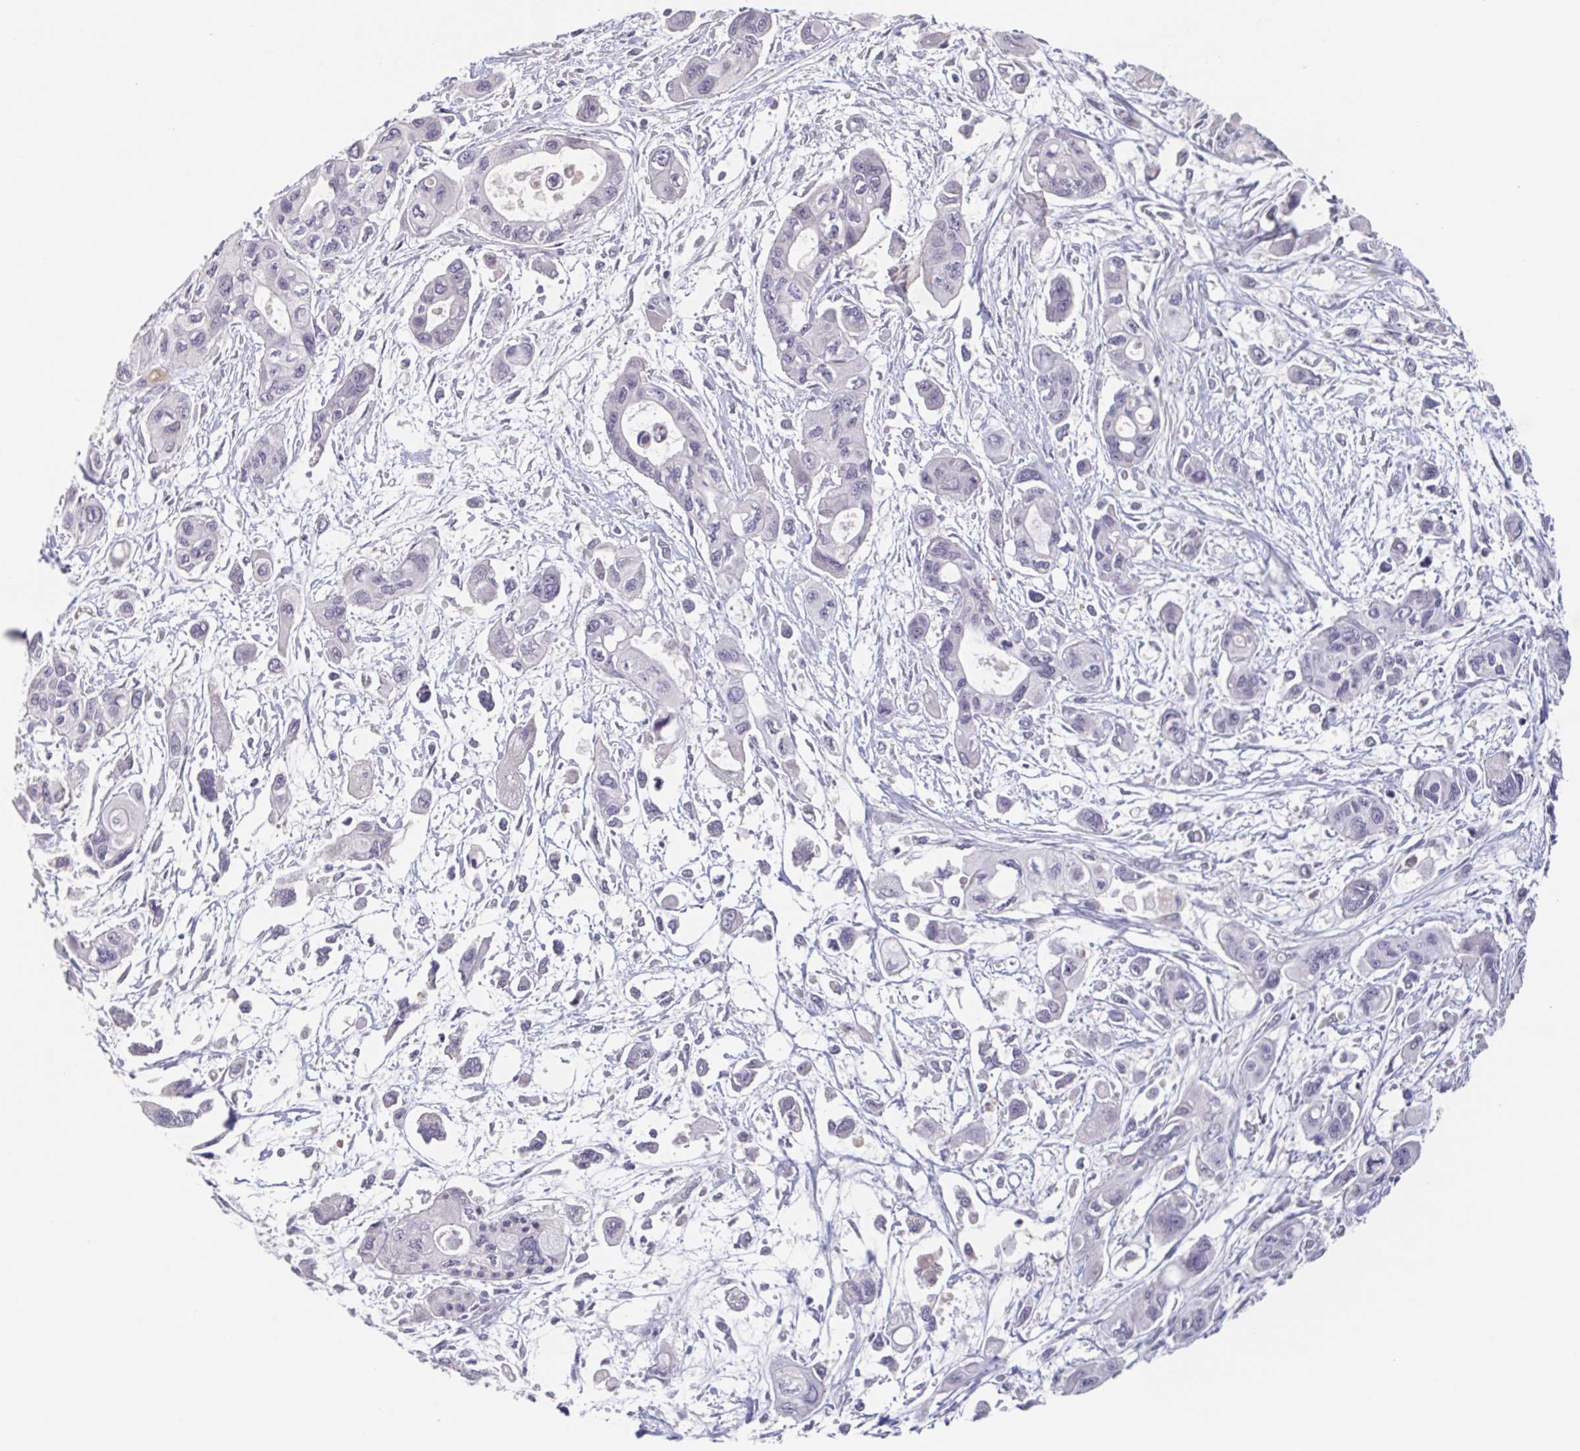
{"staining": {"intensity": "negative", "quantity": "none", "location": "none"}, "tissue": "pancreatic cancer", "cell_type": "Tumor cells", "image_type": "cancer", "snomed": [{"axis": "morphology", "description": "Adenocarcinoma, NOS"}, {"axis": "topography", "description": "Pancreas"}], "caption": "High magnification brightfield microscopy of pancreatic cancer stained with DAB (brown) and counterstained with hematoxylin (blue): tumor cells show no significant positivity.", "gene": "INSL5", "patient": {"sex": "female", "age": 47}}